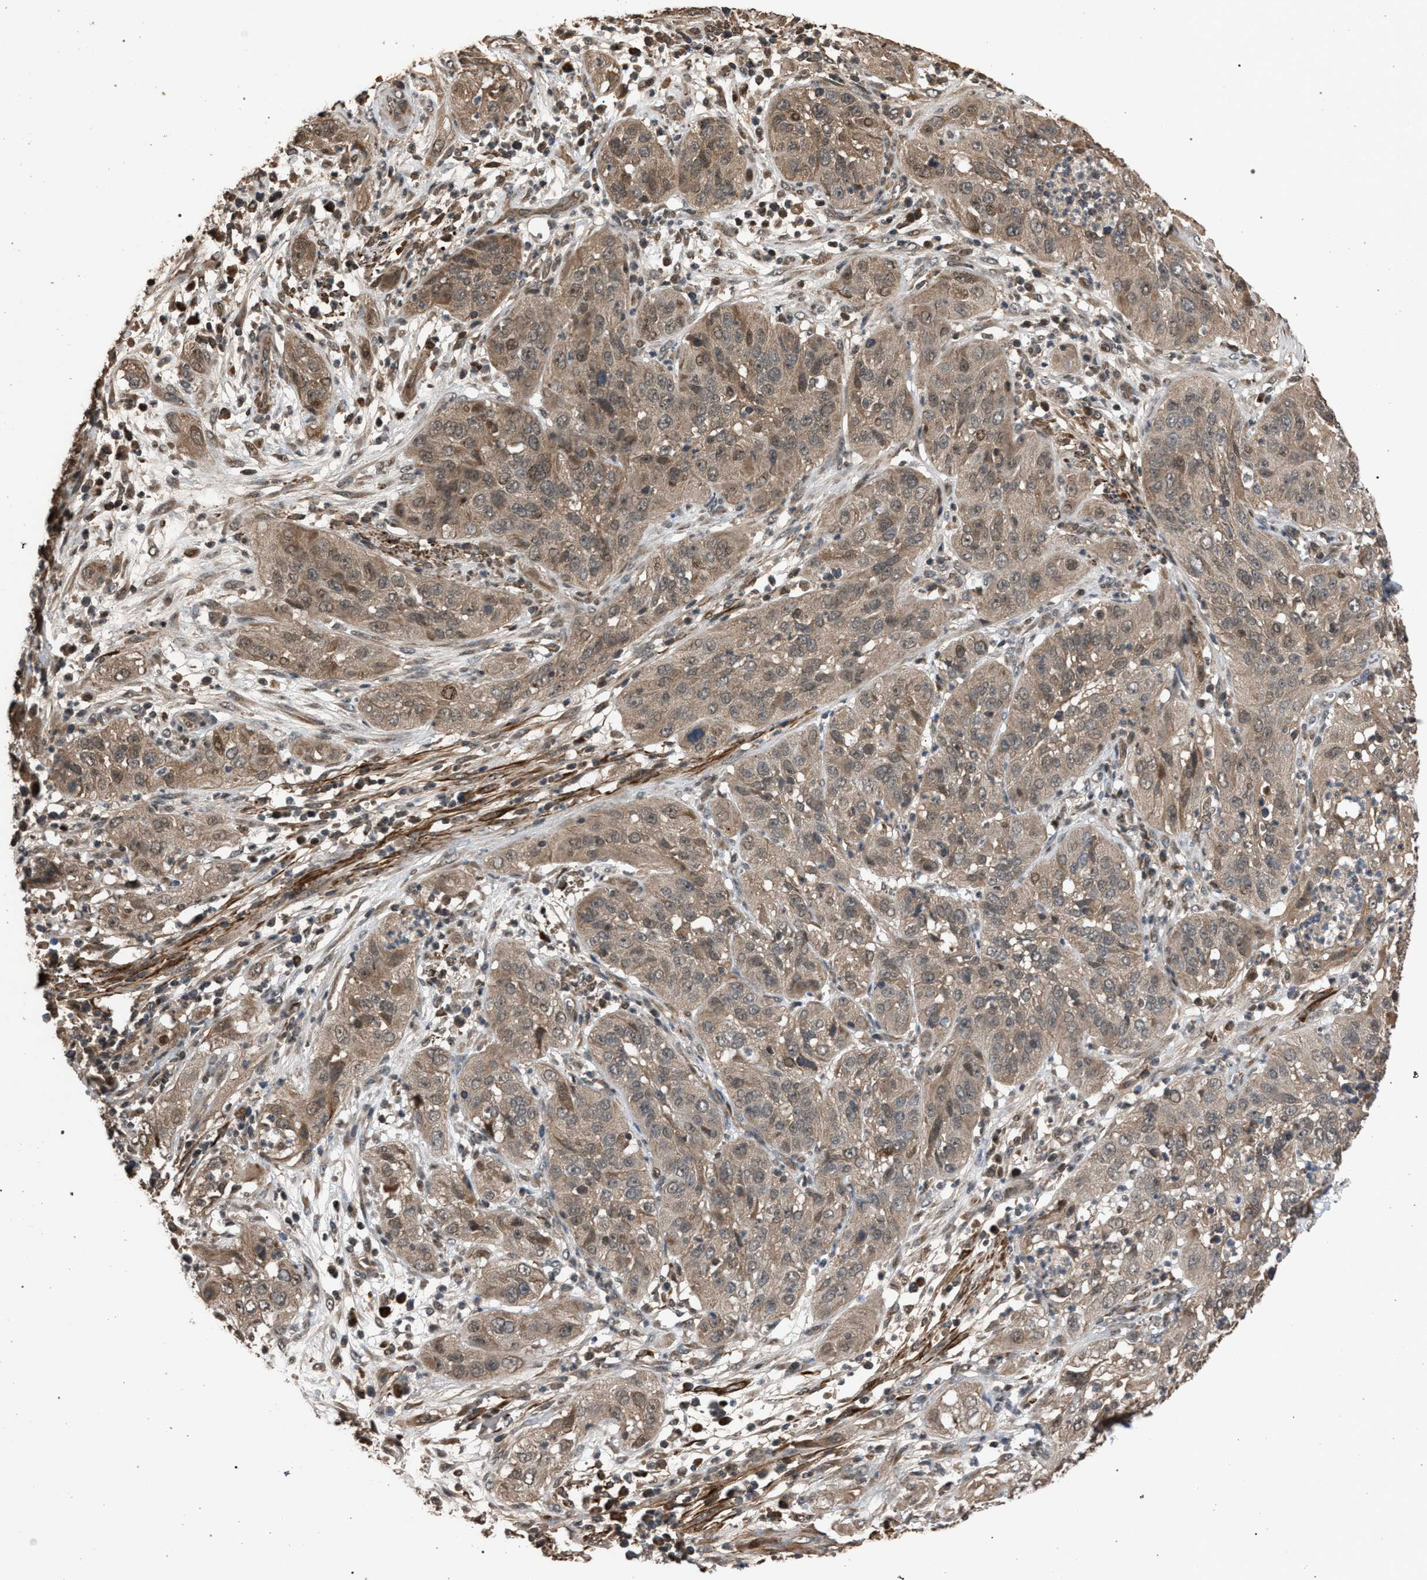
{"staining": {"intensity": "weak", "quantity": ">75%", "location": "cytoplasmic/membranous"}, "tissue": "cervical cancer", "cell_type": "Tumor cells", "image_type": "cancer", "snomed": [{"axis": "morphology", "description": "Squamous cell carcinoma, NOS"}, {"axis": "topography", "description": "Cervix"}], "caption": "Protein staining of squamous cell carcinoma (cervical) tissue exhibits weak cytoplasmic/membranous positivity in about >75% of tumor cells.", "gene": "NAA35", "patient": {"sex": "female", "age": 32}}